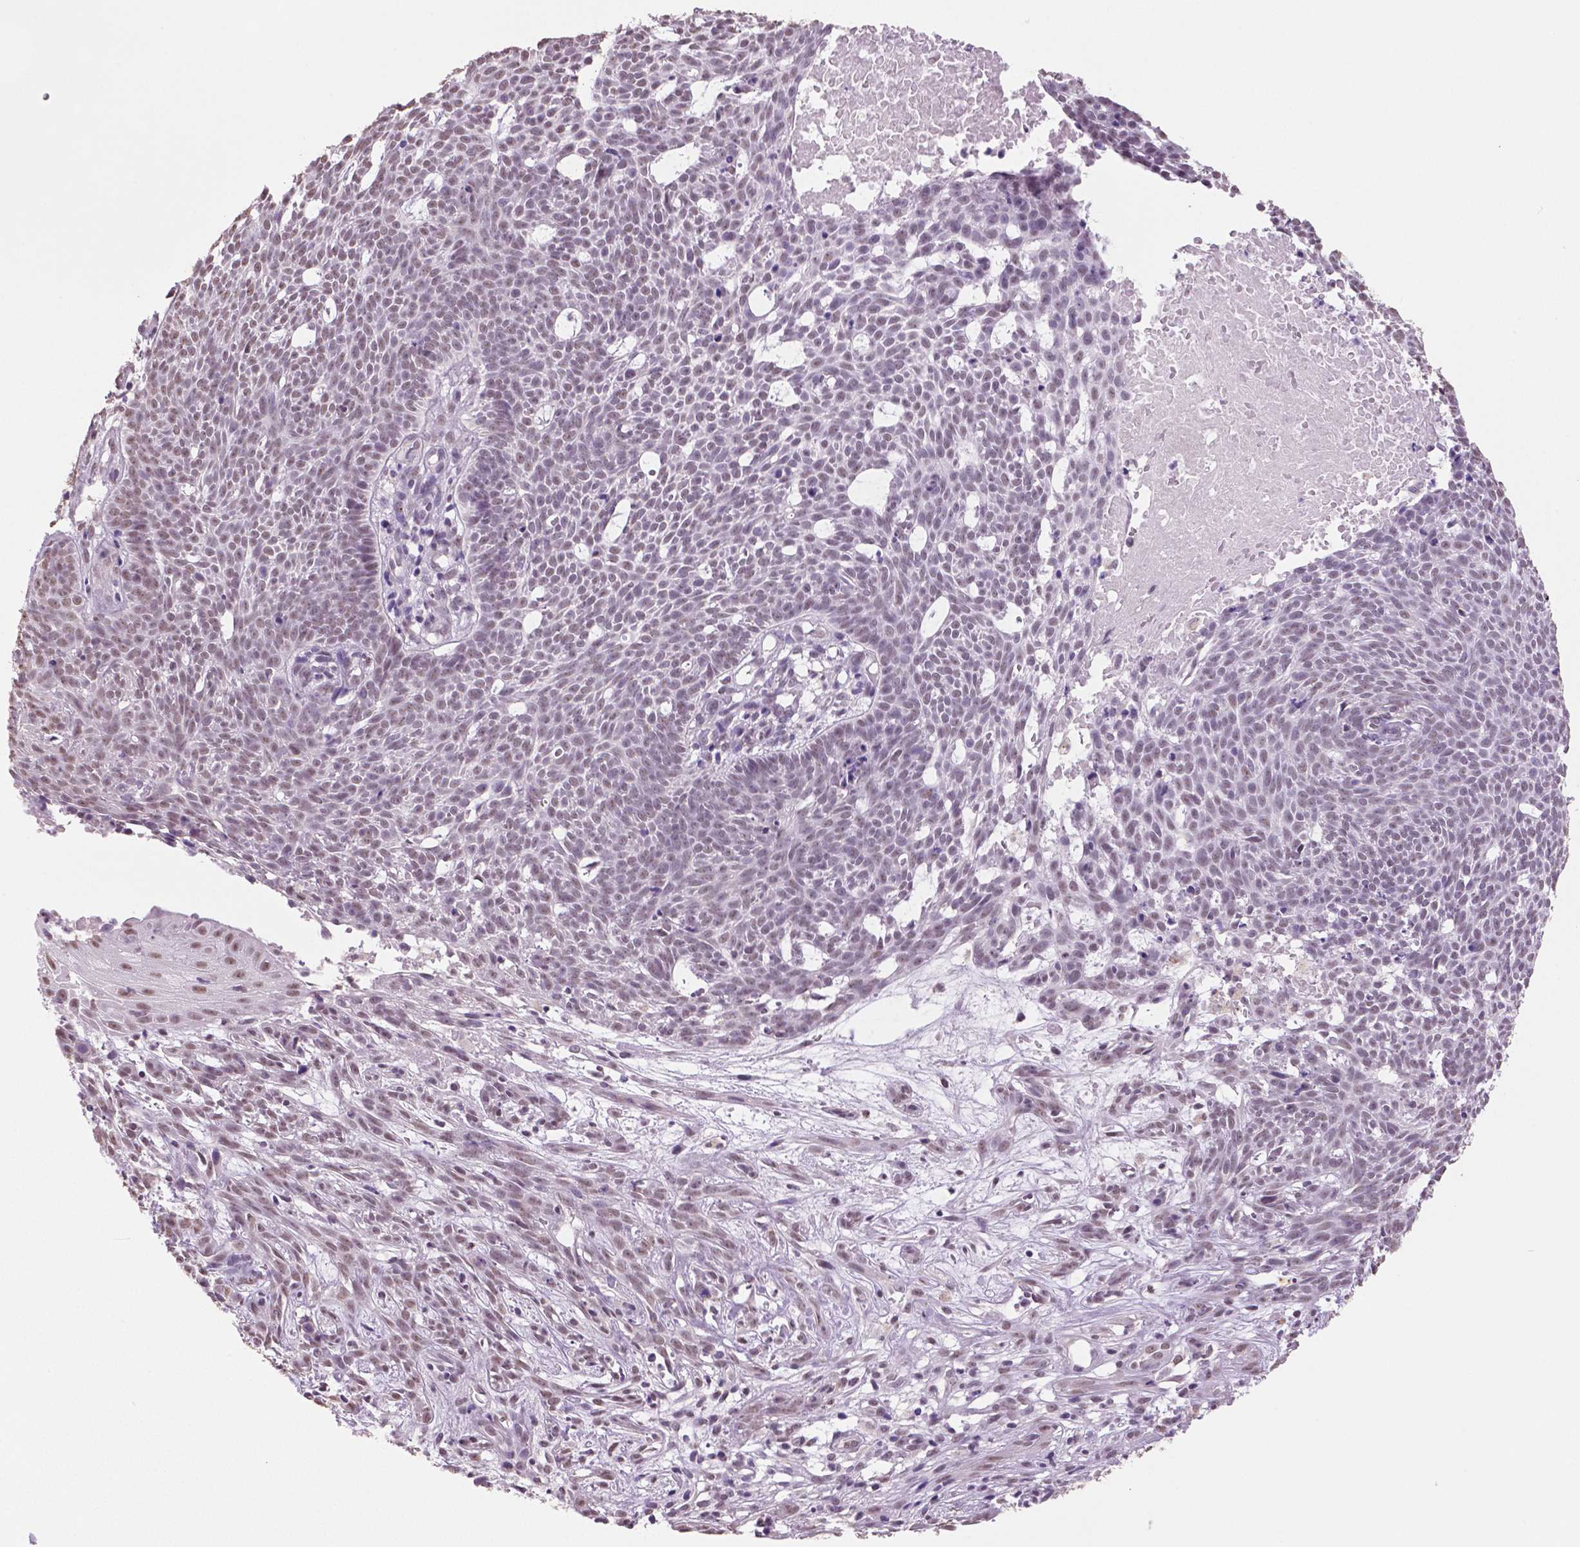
{"staining": {"intensity": "negative", "quantity": "none", "location": "none"}, "tissue": "skin cancer", "cell_type": "Tumor cells", "image_type": "cancer", "snomed": [{"axis": "morphology", "description": "Basal cell carcinoma"}, {"axis": "topography", "description": "Skin"}], "caption": "Immunohistochemical staining of skin basal cell carcinoma exhibits no significant positivity in tumor cells.", "gene": "IGF2BP1", "patient": {"sex": "male", "age": 59}}